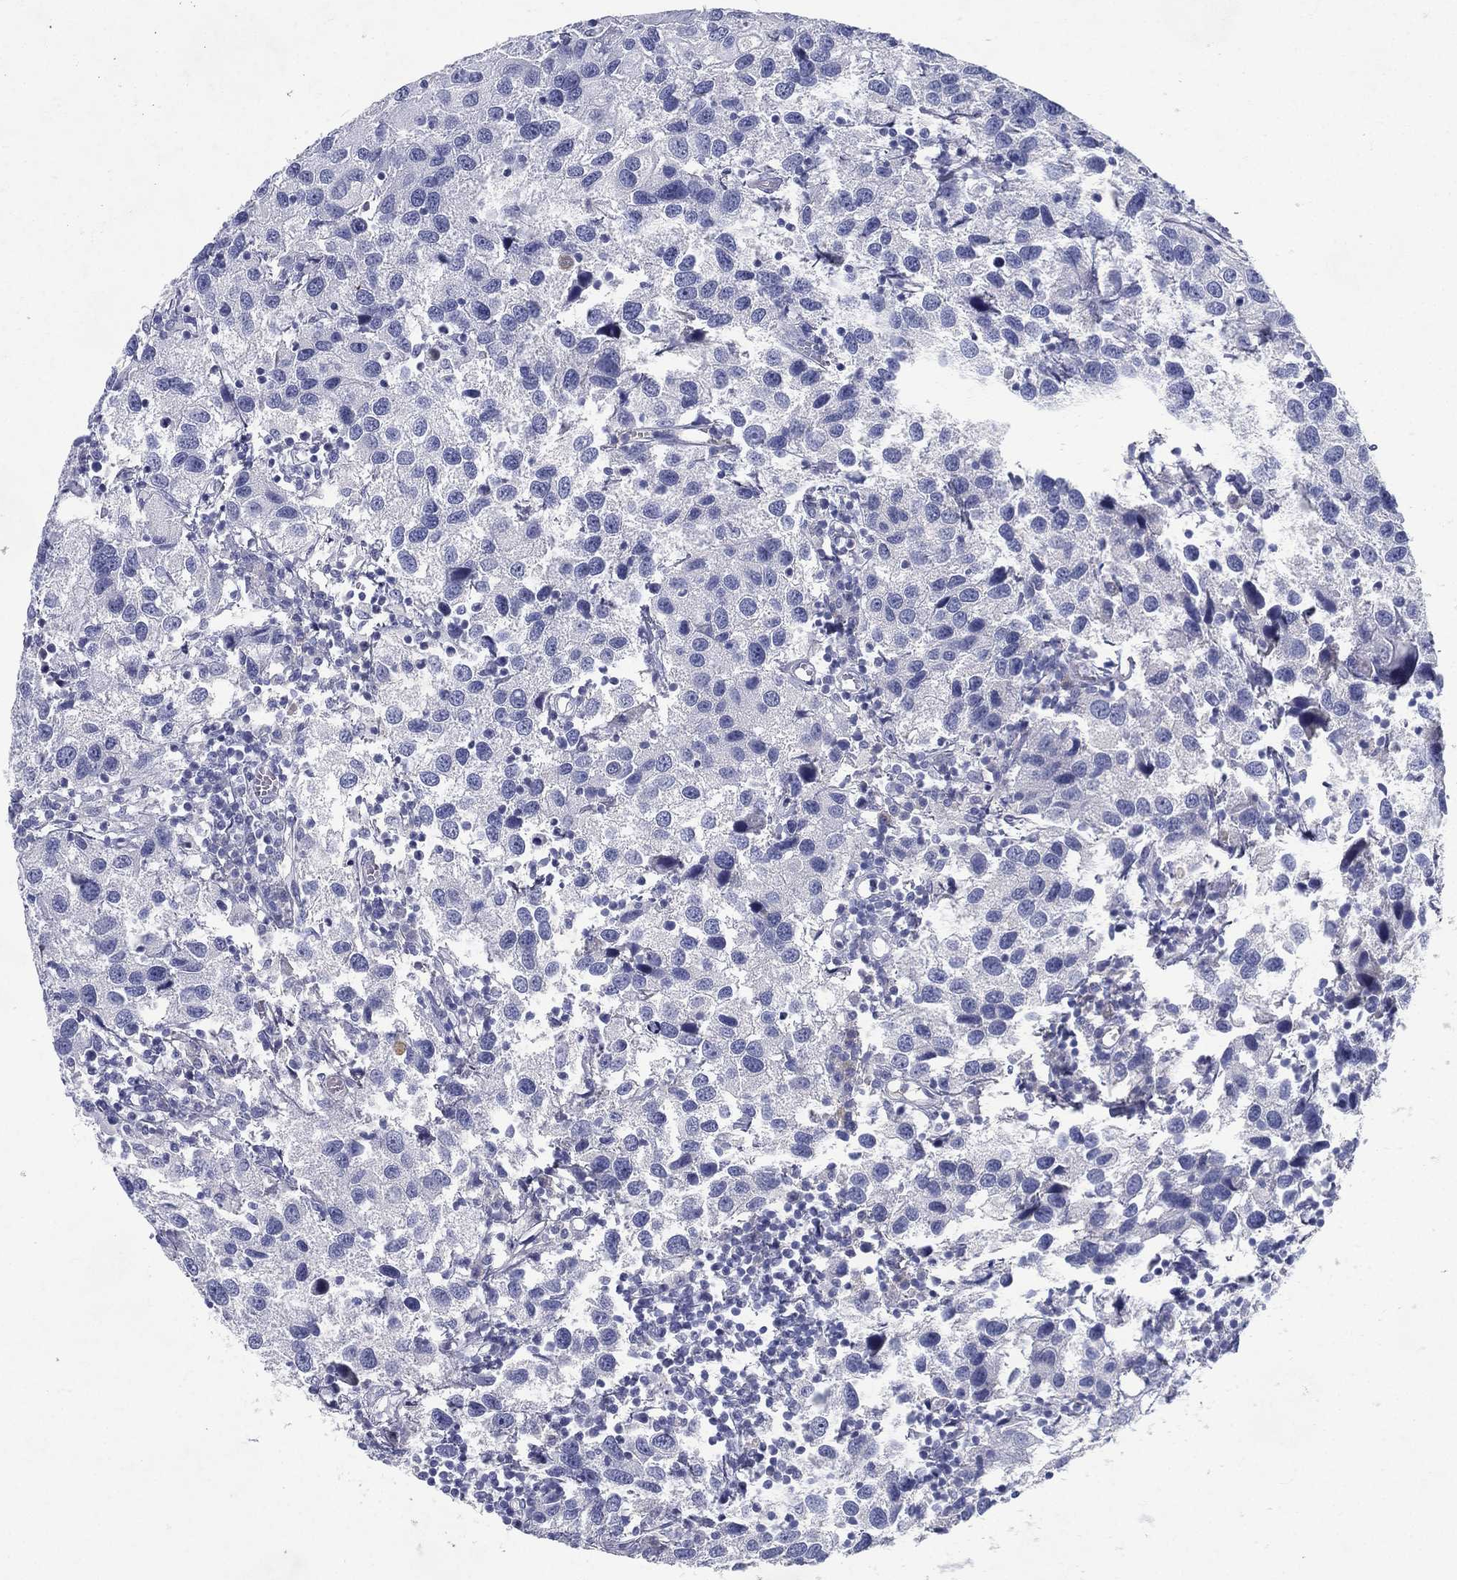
{"staining": {"intensity": "negative", "quantity": "none", "location": "none"}, "tissue": "urothelial cancer", "cell_type": "Tumor cells", "image_type": "cancer", "snomed": [{"axis": "morphology", "description": "Urothelial carcinoma, High grade"}, {"axis": "topography", "description": "Urinary bladder"}], "caption": "A micrograph of urothelial cancer stained for a protein exhibits no brown staining in tumor cells.", "gene": "RGS13", "patient": {"sex": "male", "age": 79}}